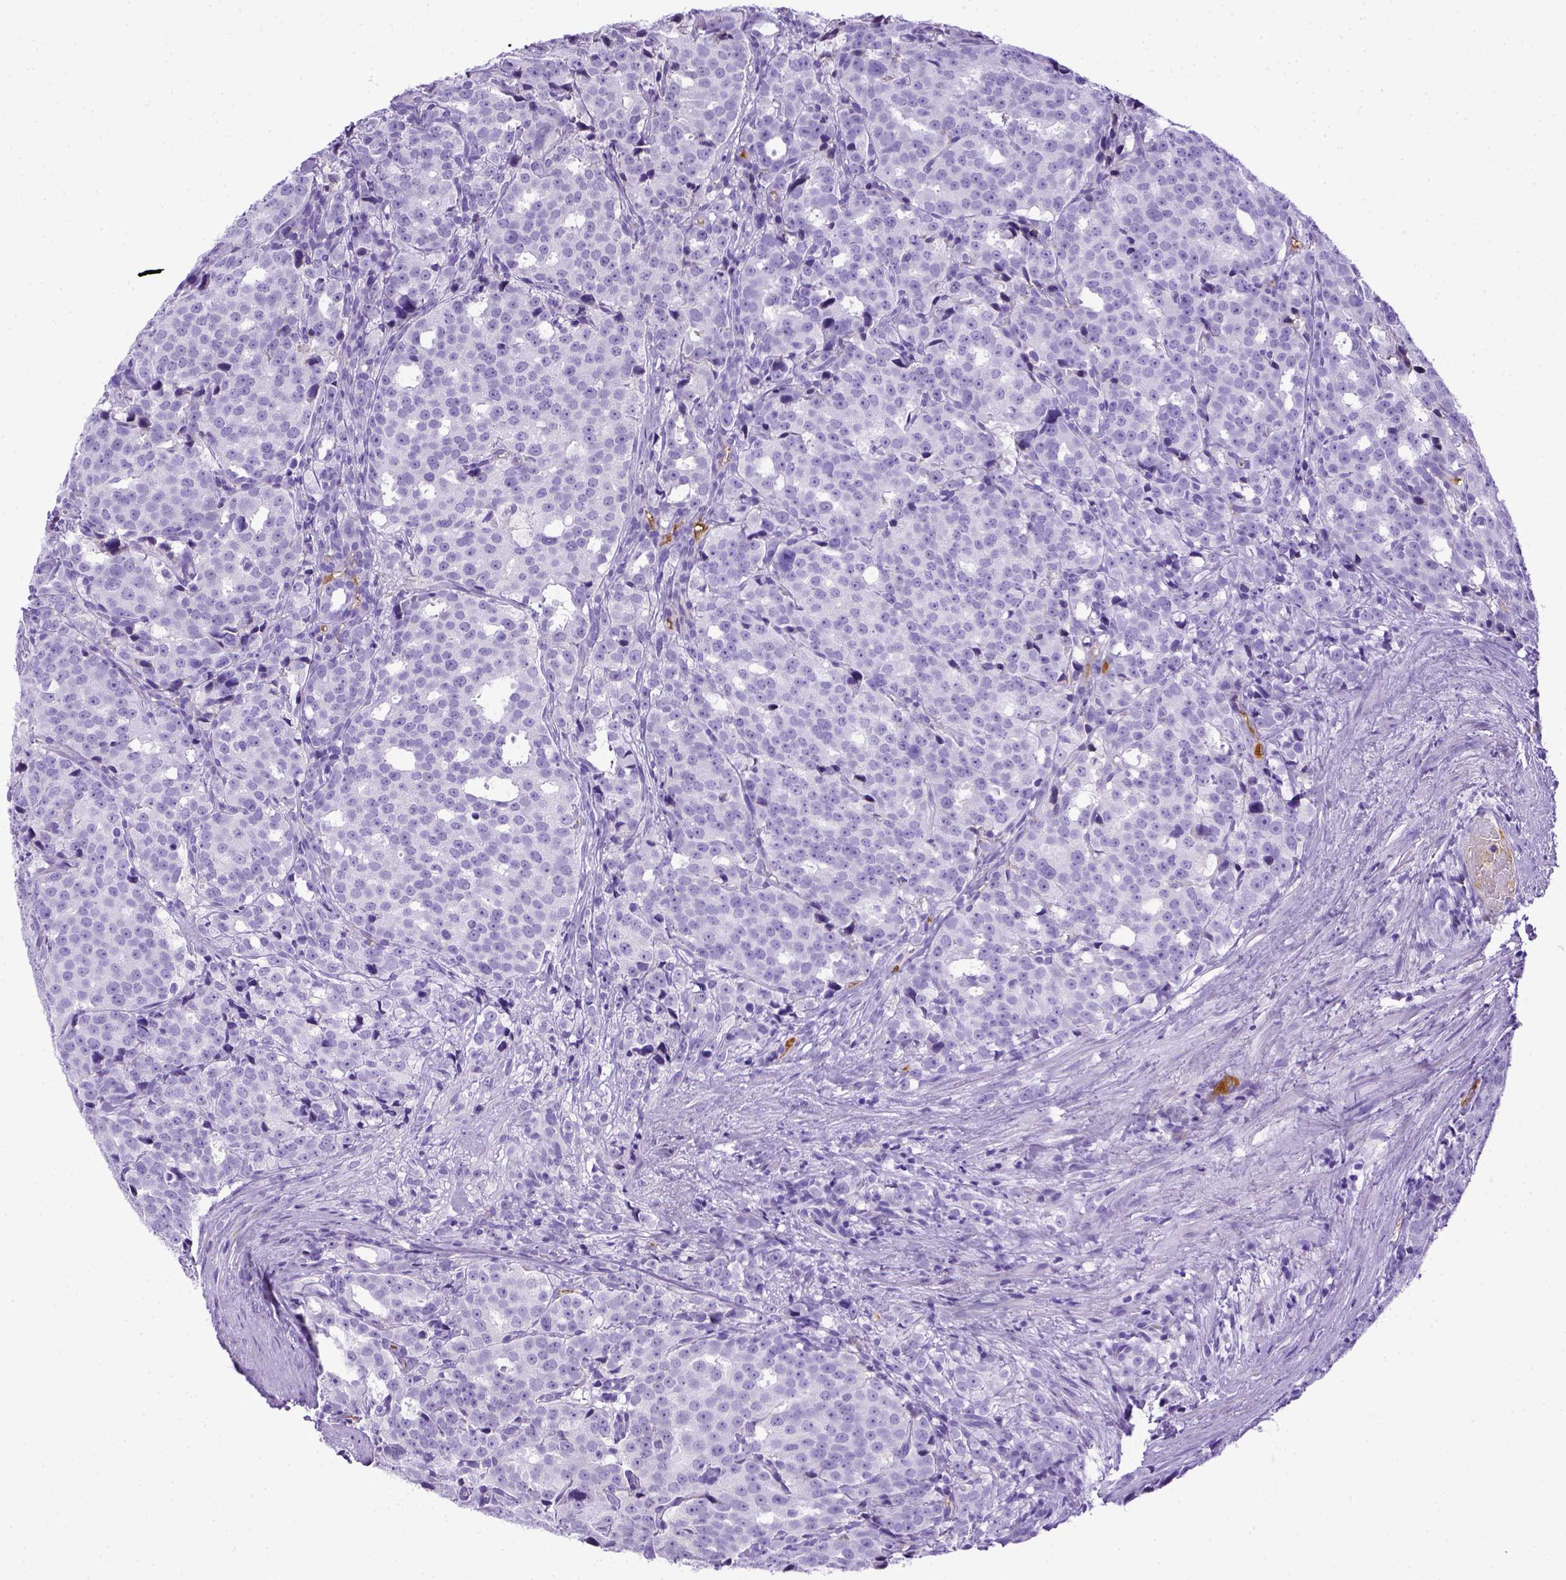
{"staining": {"intensity": "negative", "quantity": "none", "location": "none"}, "tissue": "prostate cancer", "cell_type": "Tumor cells", "image_type": "cancer", "snomed": [{"axis": "morphology", "description": "Adenocarcinoma, High grade"}, {"axis": "topography", "description": "Prostate"}], "caption": "Prostate high-grade adenocarcinoma stained for a protein using IHC exhibits no staining tumor cells.", "gene": "ITIH4", "patient": {"sex": "male", "age": 53}}